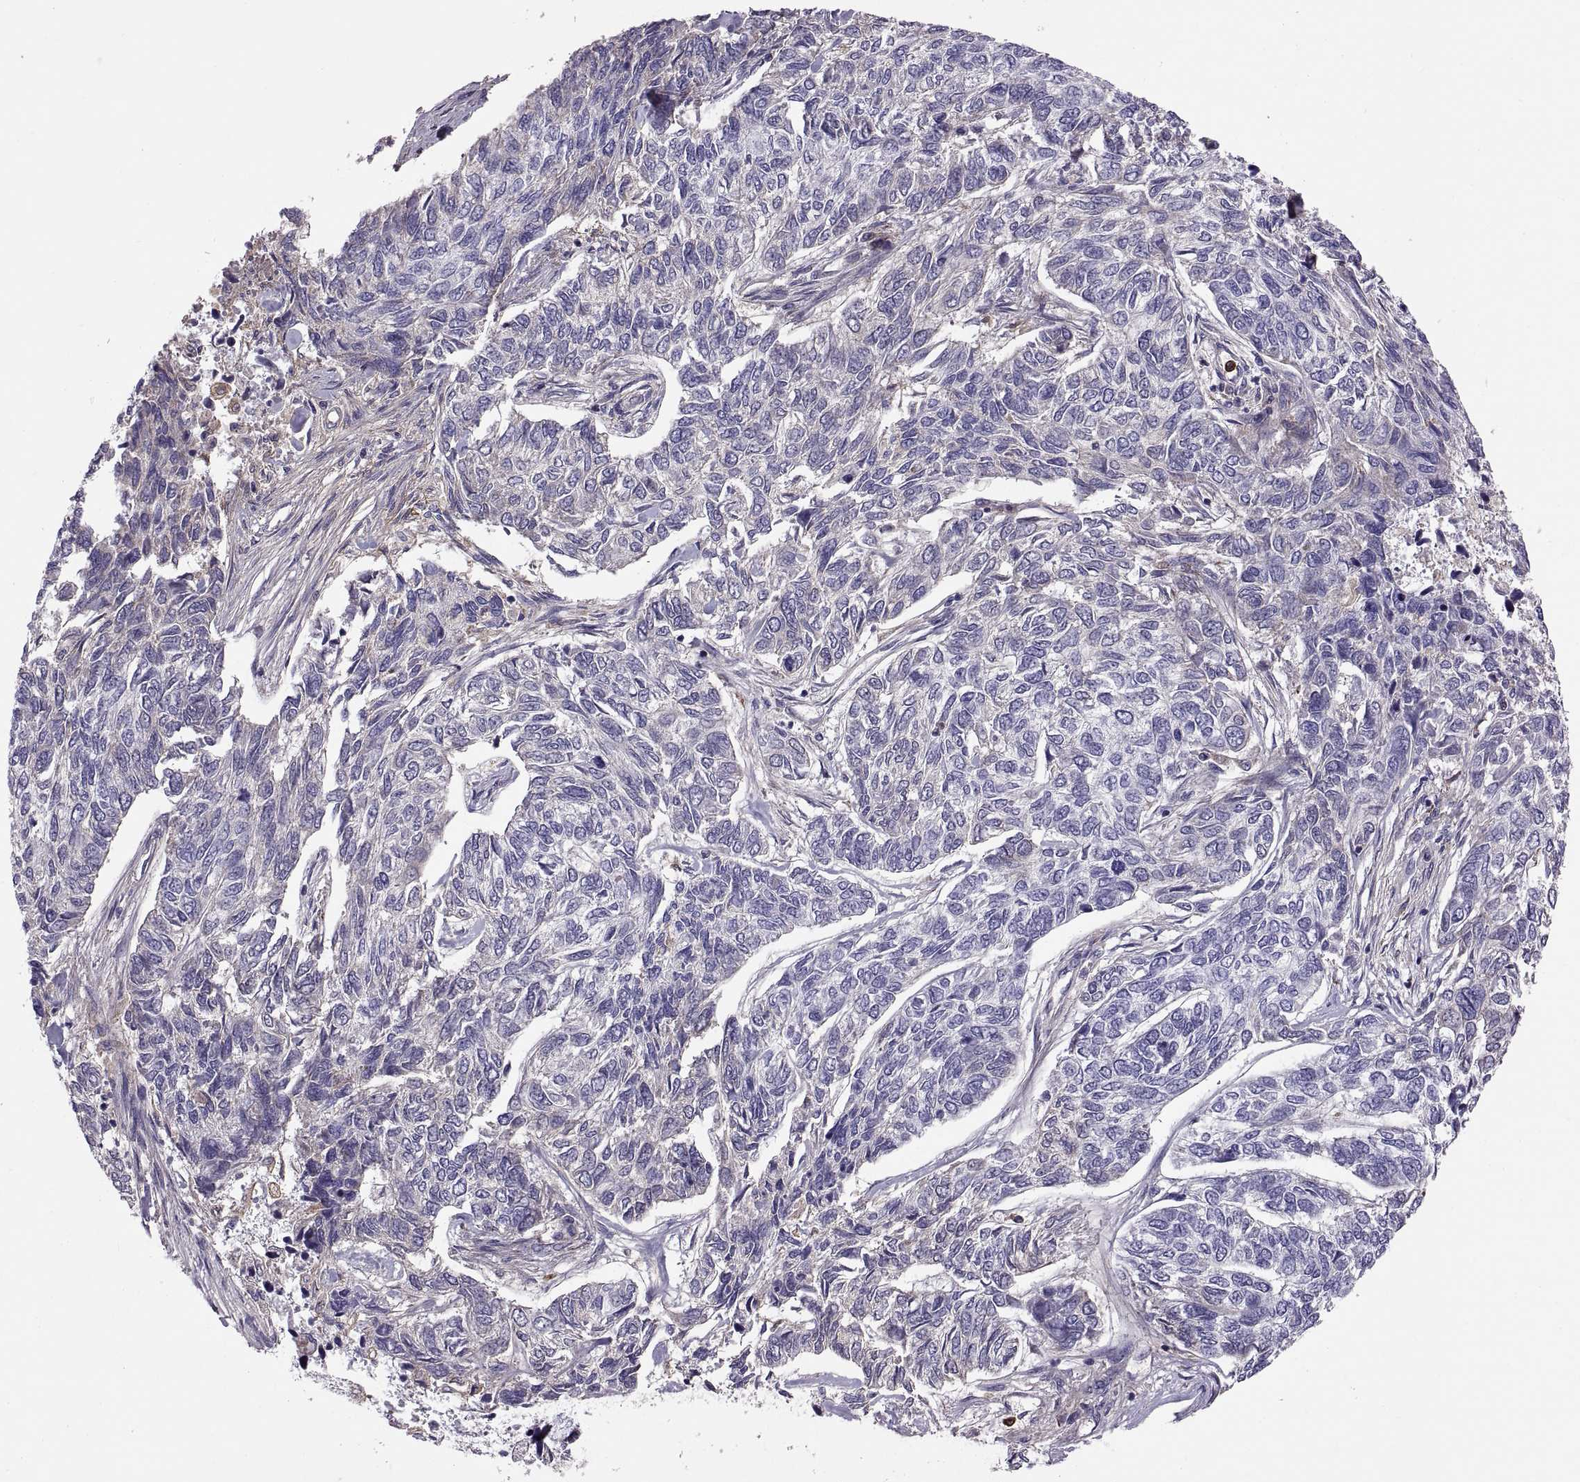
{"staining": {"intensity": "negative", "quantity": "none", "location": "none"}, "tissue": "skin cancer", "cell_type": "Tumor cells", "image_type": "cancer", "snomed": [{"axis": "morphology", "description": "Basal cell carcinoma"}, {"axis": "topography", "description": "Skin"}], "caption": "The immunohistochemistry (IHC) image has no significant positivity in tumor cells of basal cell carcinoma (skin) tissue.", "gene": "EMILIN2", "patient": {"sex": "female", "age": 65}}